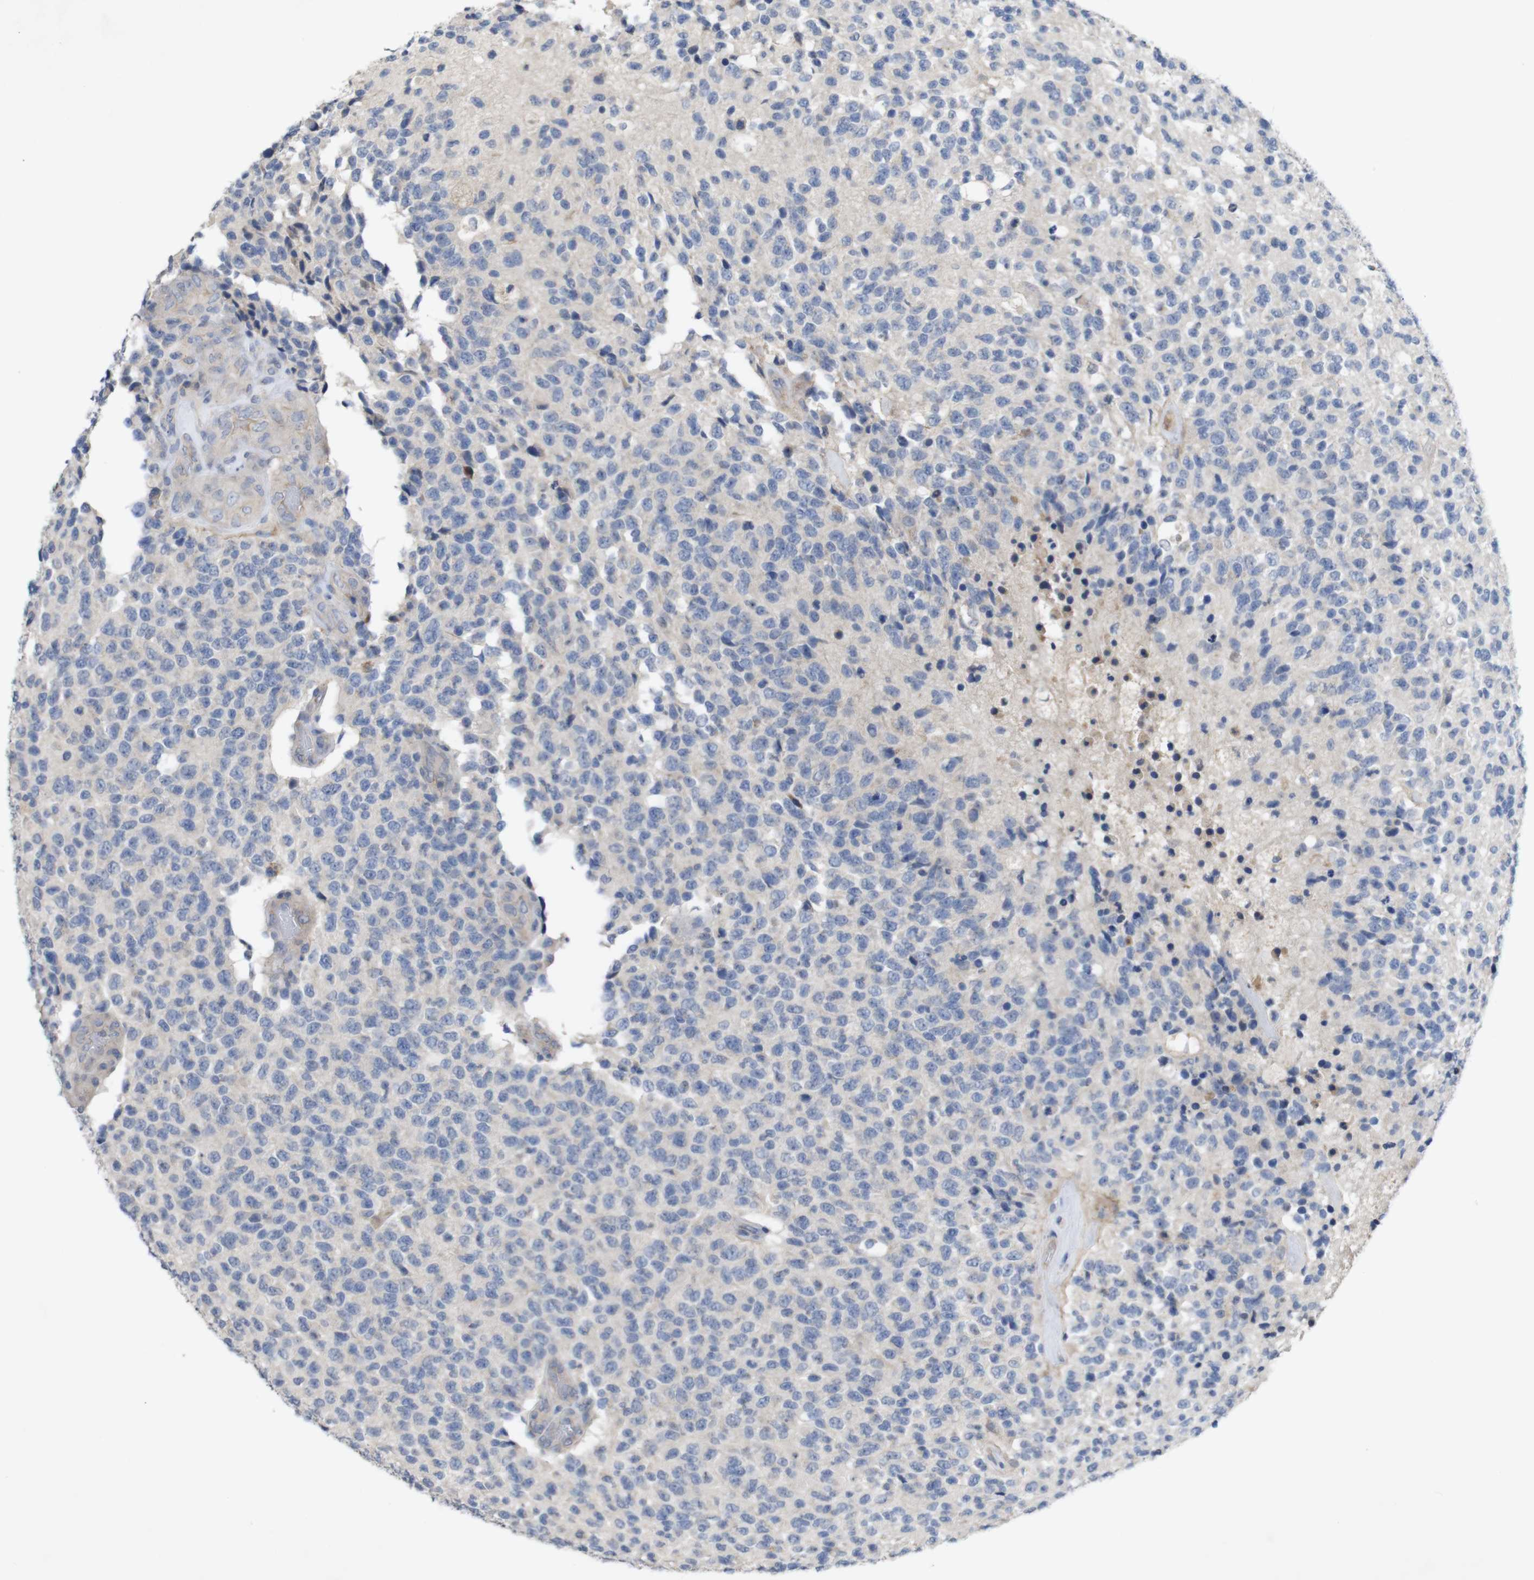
{"staining": {"intensity": "negative", "quantity": "none", "location": "none"}, "tissue": "glioma", "cell_type": "Tumor cells", "image_type": "cancer", "snomed": [{"axis": "morphology", "description": "Glioma, malignant, High grade"}, {"axis": "topography", "description": "pancreas cauda"}], "caption": "This is an immunohistochemistry image of human glioma. There is no expression in tumor cells.", "gene": "BCAR3", "patient": {"sex": "male", "age": 60}}